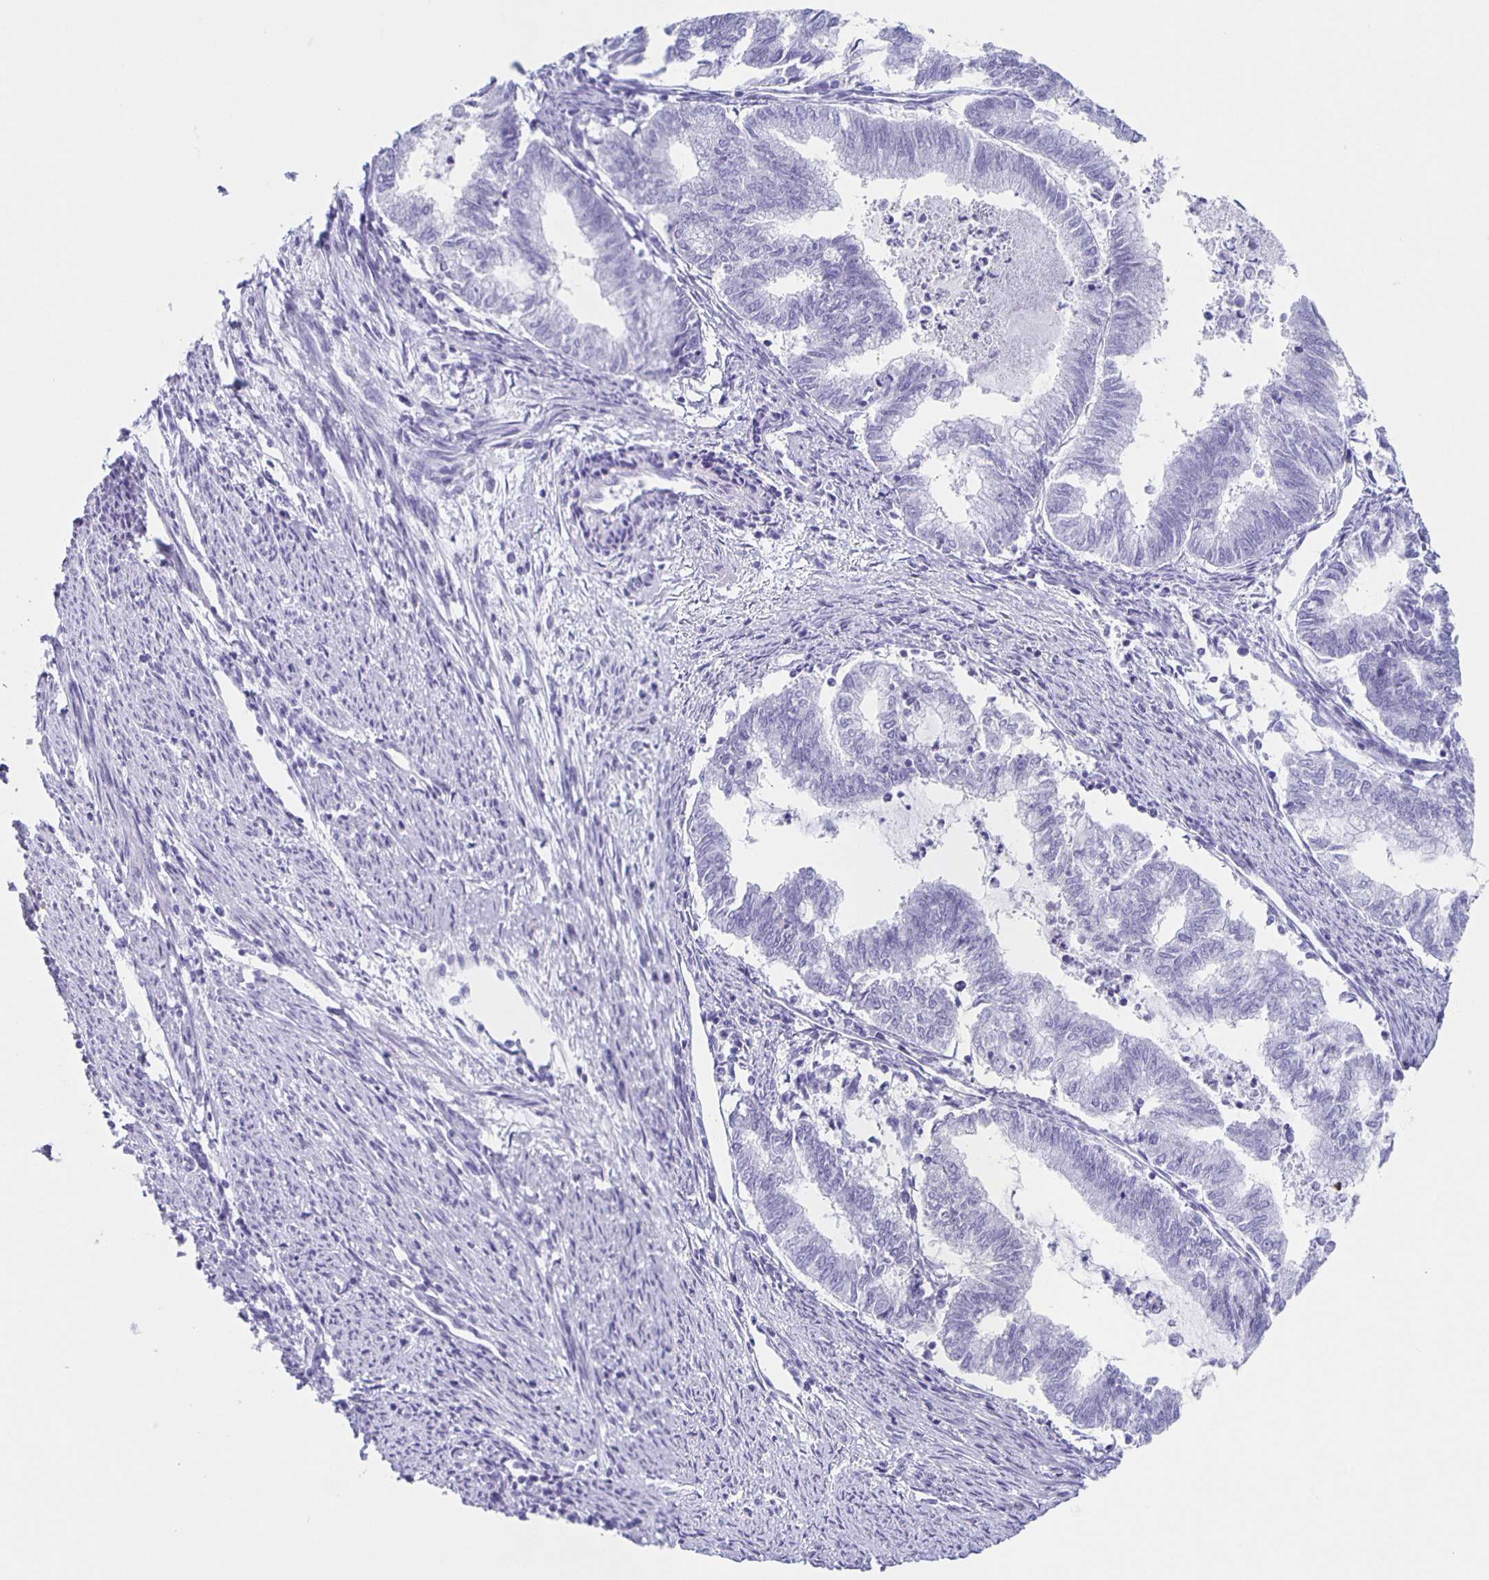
{"staining": {"intensity": "negative", "quantity": "none", "location": "none"}, "tissue": "endometrial cancer", "cell_type": "Tumor cells", "image_type": "cancer", "snomed": [{"axis": "morphology", "description": "Adenocarcinoma, NOS"}, {"axis": "topography", "description": "Endometrium"}], "caption": "IHC image of human endometrial cancer (adenocarcinoma) stained for a protein (brown), which demonstrates no staining in tumor cells.", "gene": "TPPP", "patient": {"sex": "female", "age": 79}}